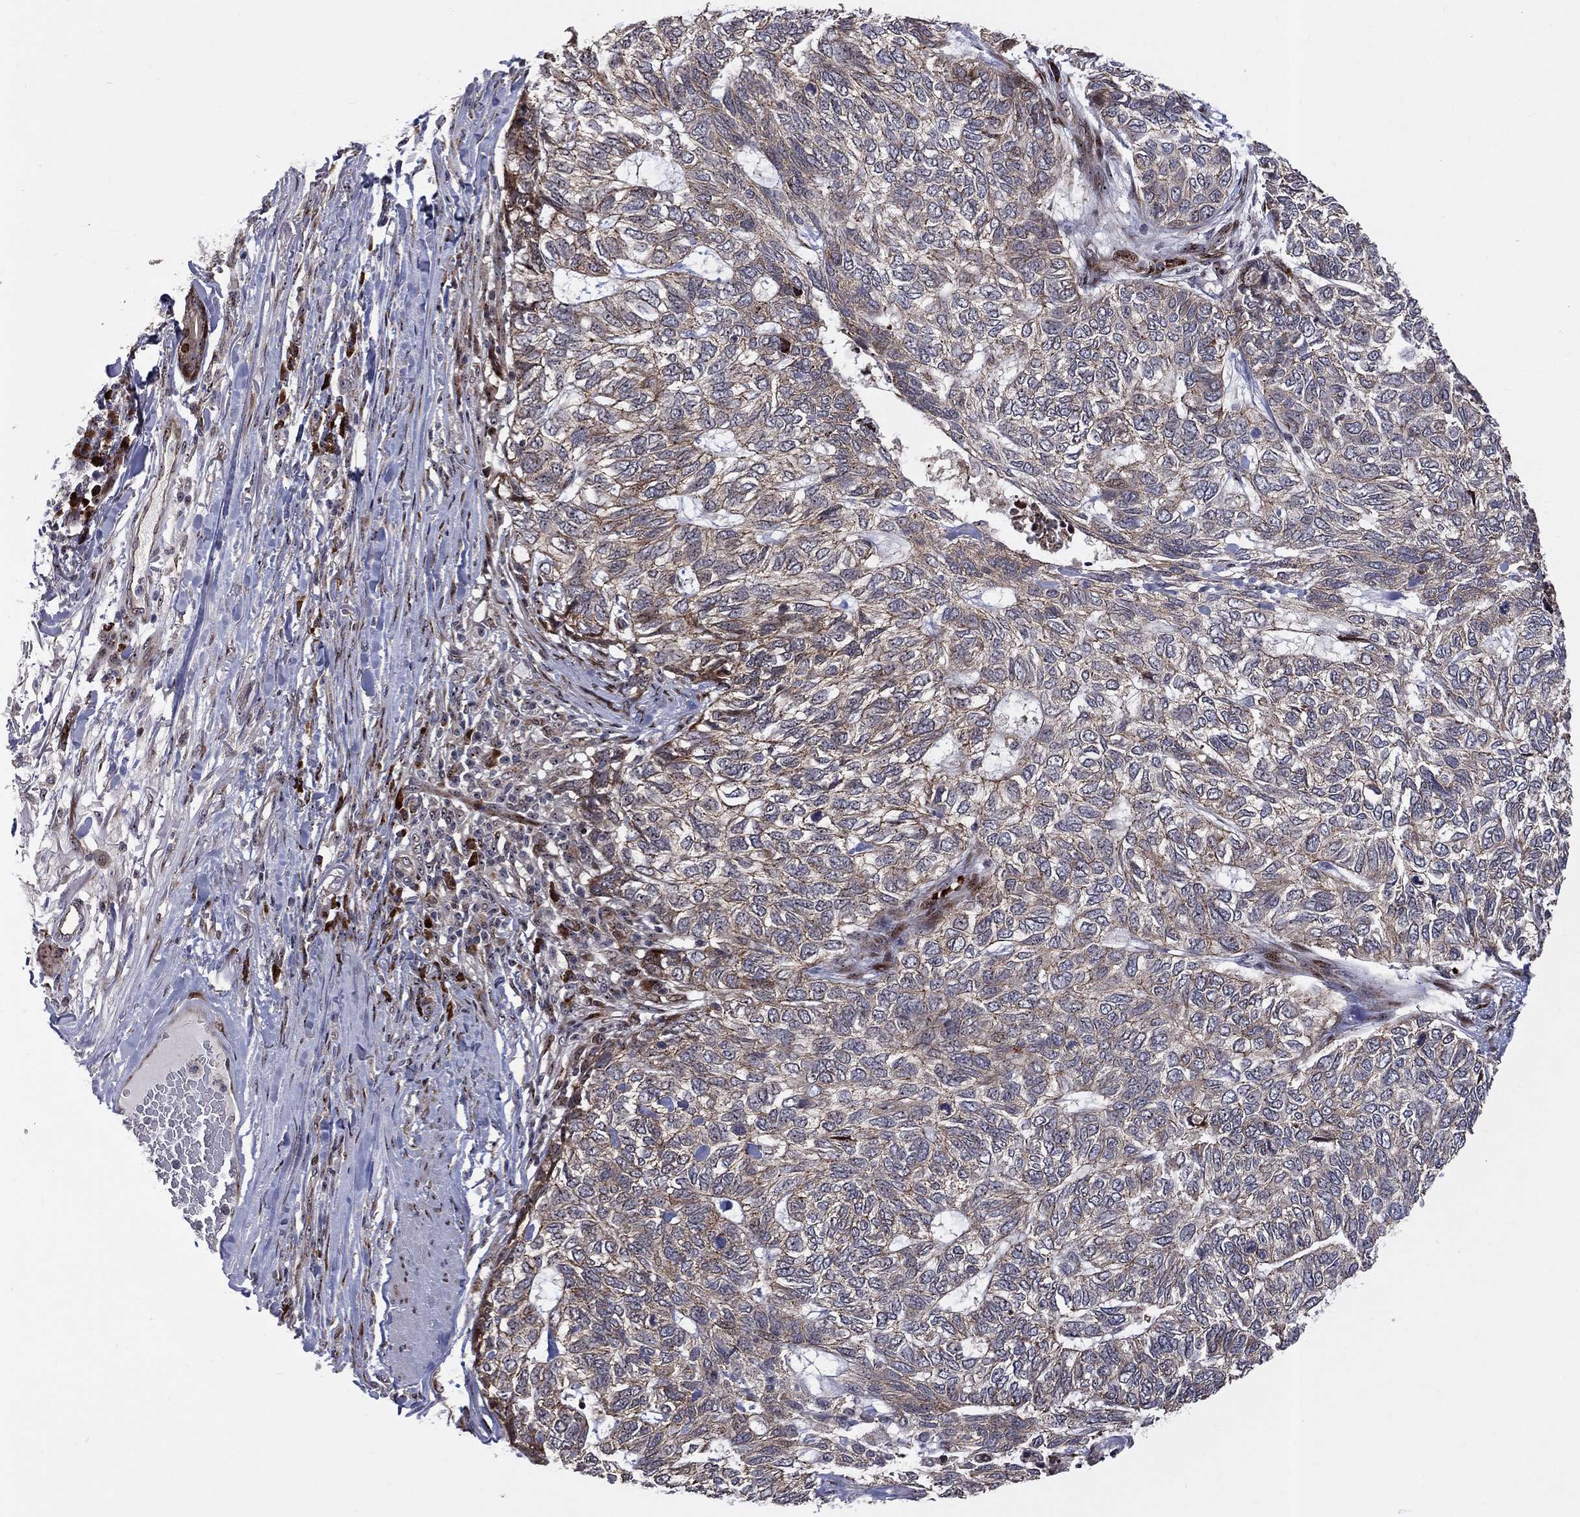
{"staining": {"intensity": "moderate", "quantity": "<25%", "location": "cytoplasmic/membranous"}, "tissue": "skin cancer", "cell_type": "Tumor cells", "image_type": "cancer", "snomed": [{"axis": "morphology", "description": "Basal cell carcinoma"}, {"axis": "topography", "description": "Skin"}], "caption": "An immunohistochemistry image of tumor tissue is shown. Protein staining in brown shows moderate cytoplasmic/membranous positivity in skin cancer (basal cell carcinoma) within tumor cells.", "gene": "VHL", "patient": {"sex": "female", "age": 65}}